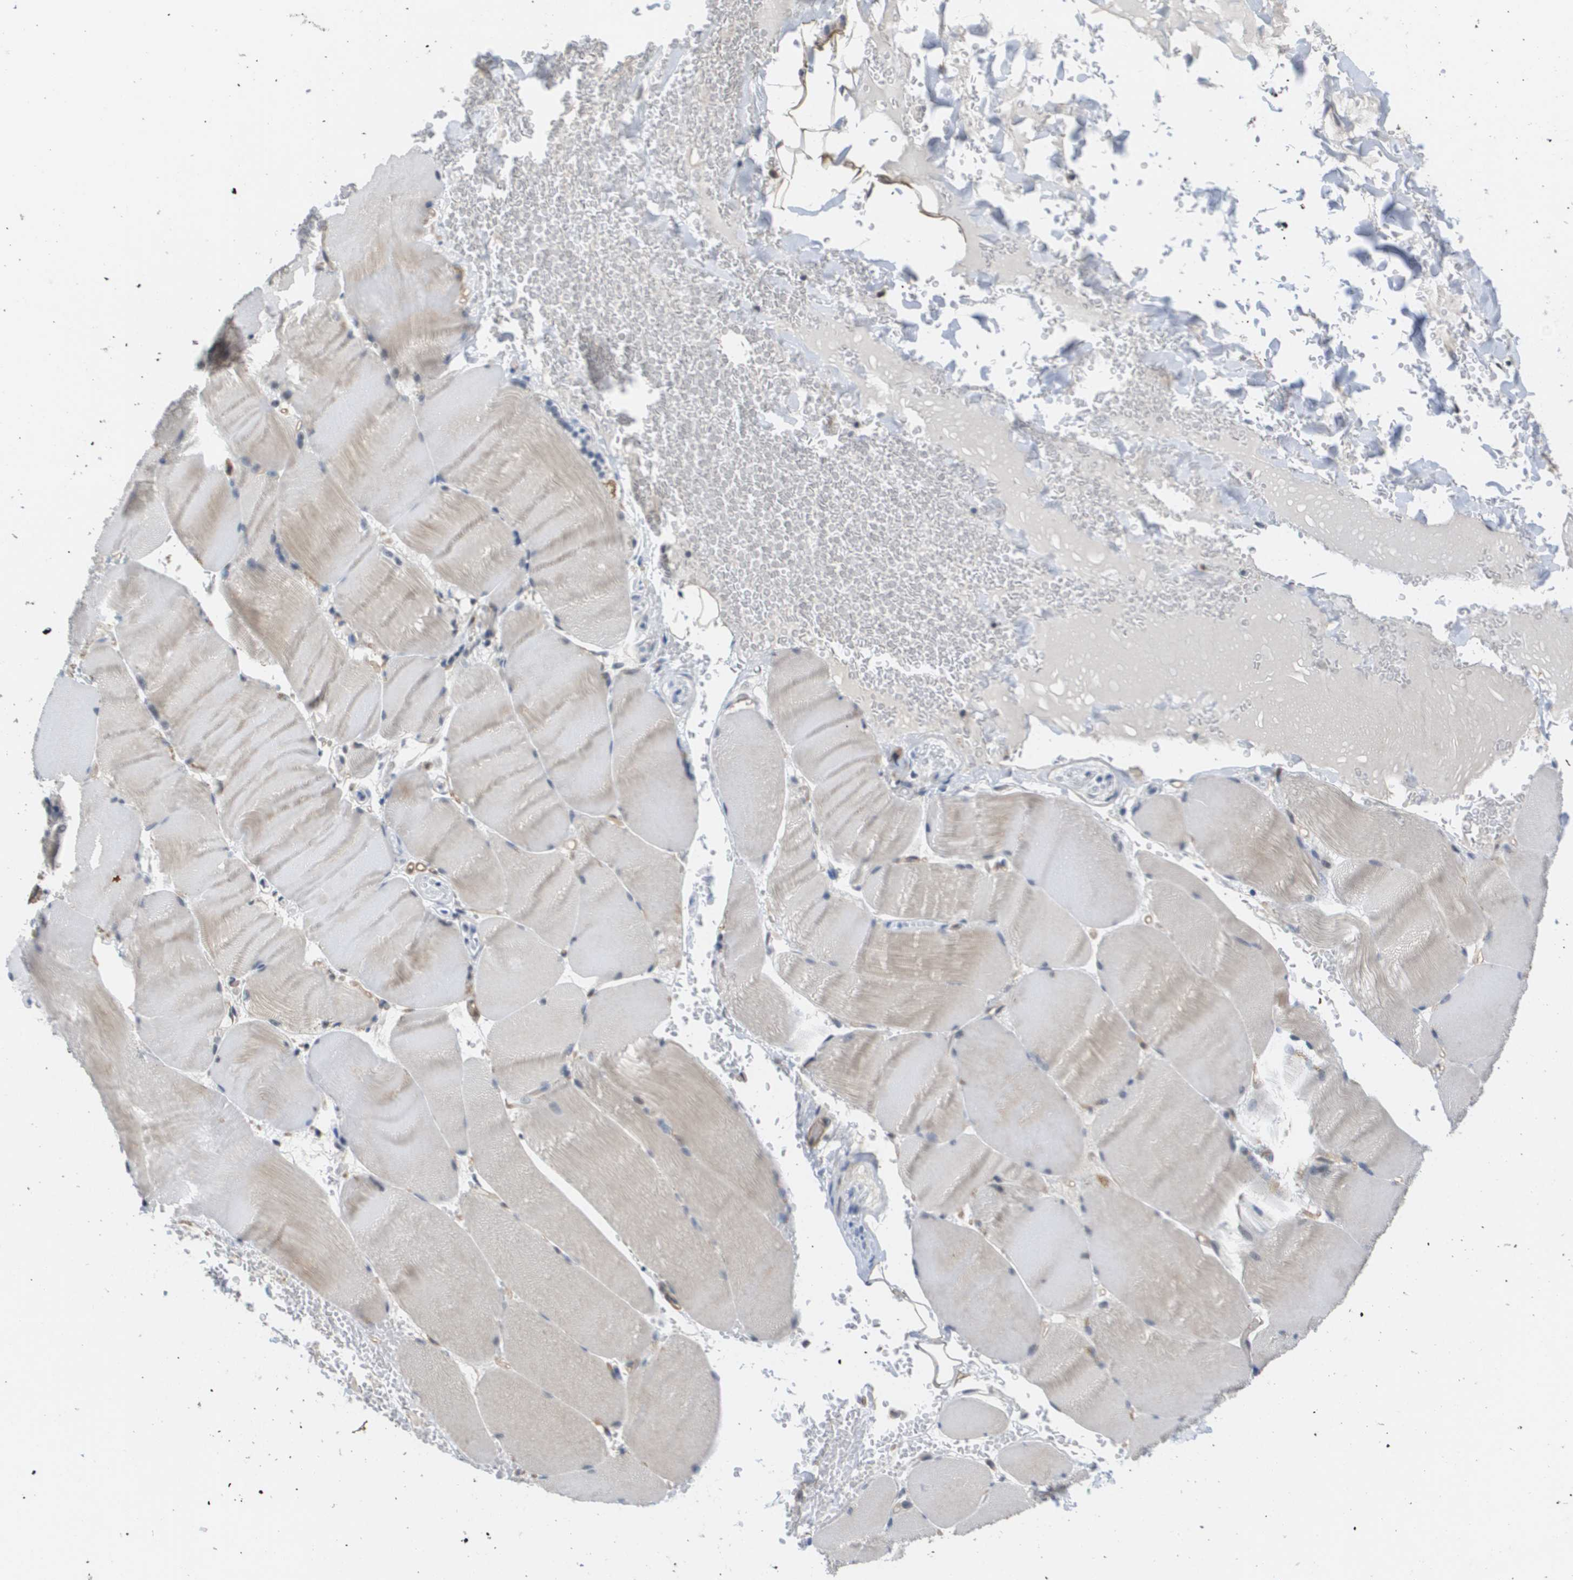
{"staining": {"intensity": "negative", "quantity": "none", "location": "none"}, "tissue": "skeletal muscle", "cell_type": "Myocytes", "image_type": "normal", "snomed": [{"axis": "morphology", "description": "Normal tissue, NOS"}, {"axis": "topography", "description": "Skin"}, {"axis": "topography", "description": "Skeletal muscle"}], "caption": "Immunohistochemistry (IHC) histopathology image of unremarkable skeletal muscle: human skeletal muscle stained with DAB demonstrates no significant protein positivity in myocytes. (DAB IHC with hematoxylin counter stain).", "gene": "RNF112", "patient": {"sex": "male", "age": 83}}